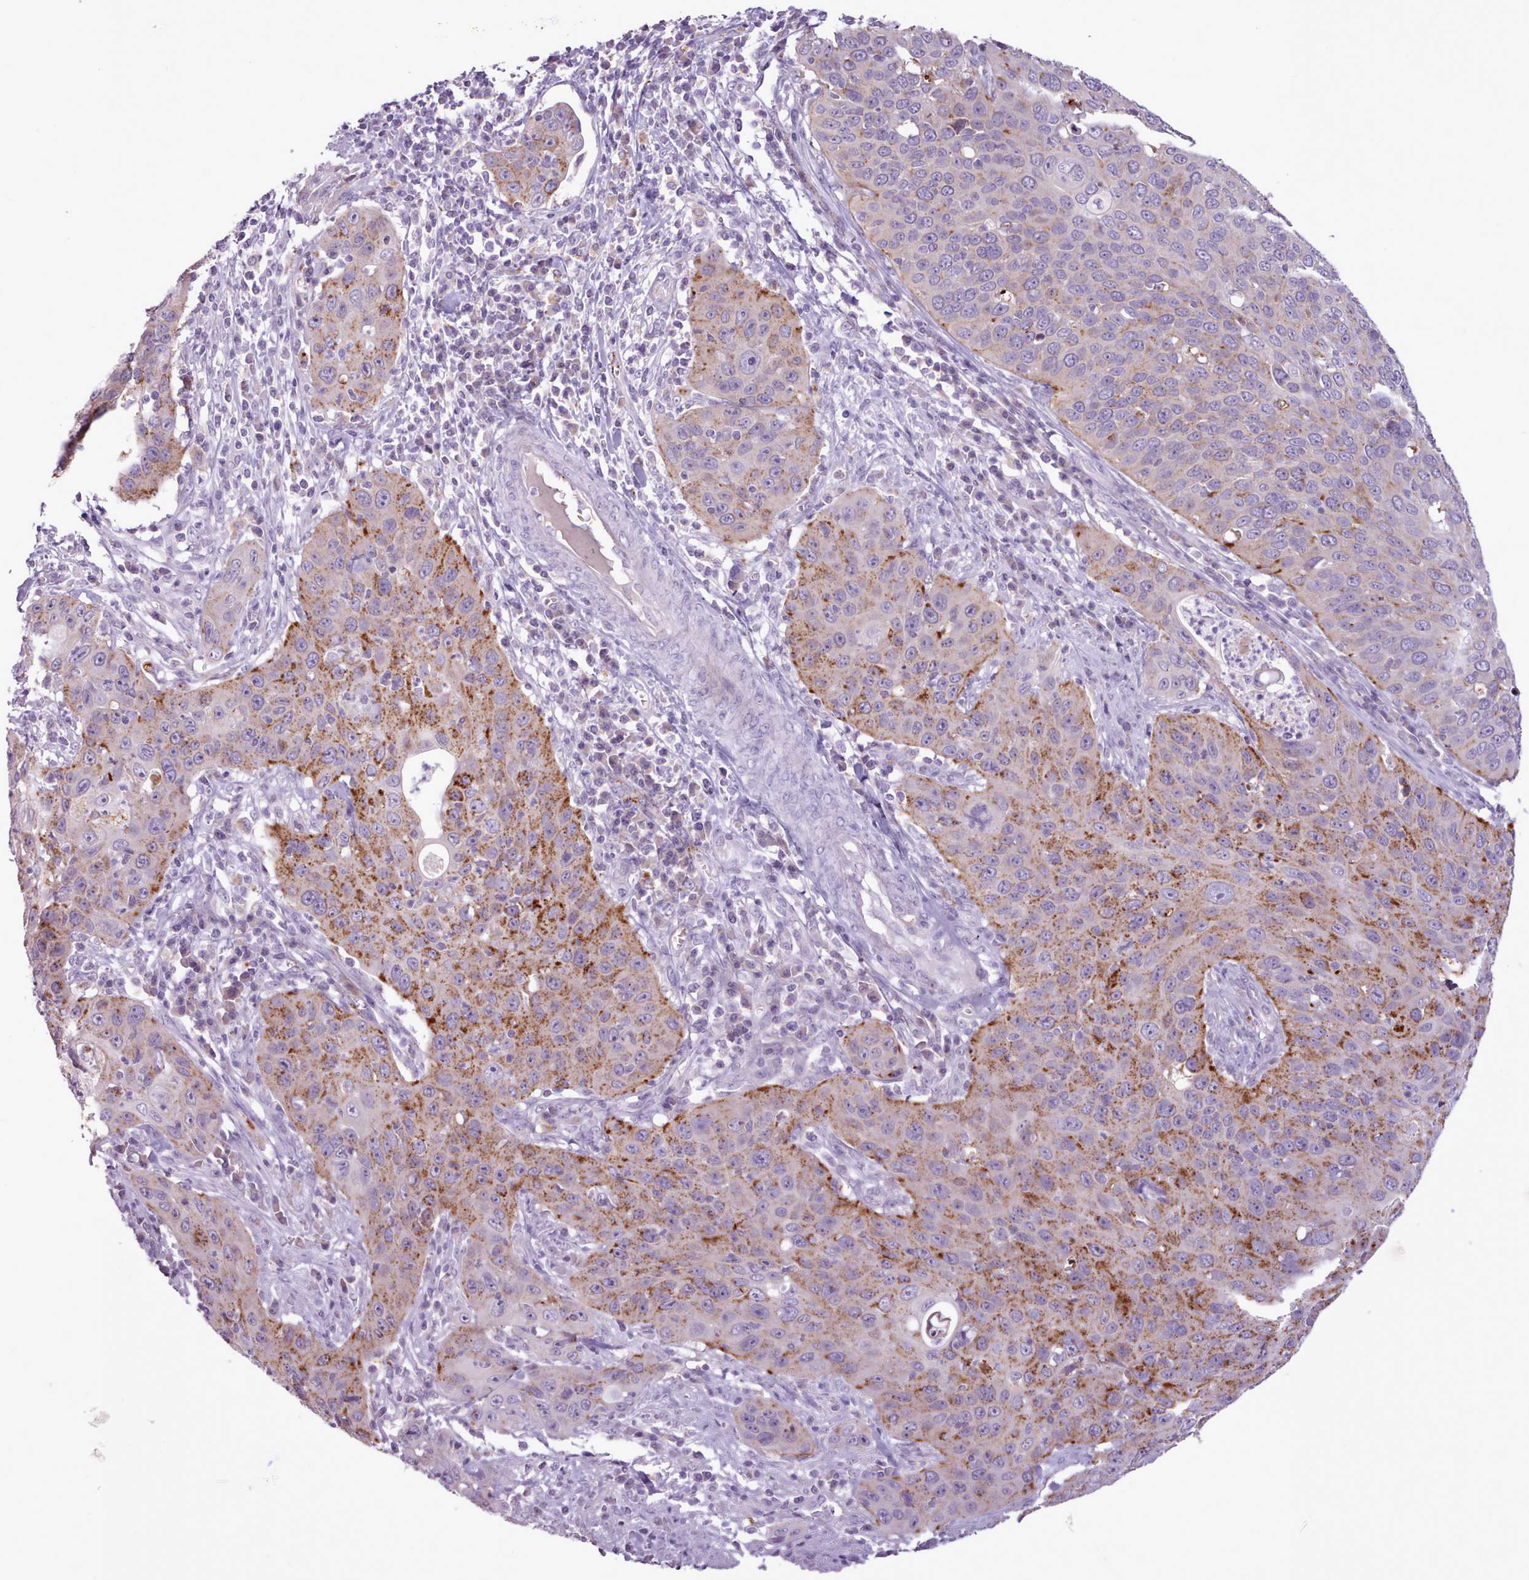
{"staining": {"intensity": "moderate", "quantity": "<25%", "location": "cytoplasmic/membranous"}, "tissue": "cervical cancer", "cell_type": "Tumor cells", "image_type": "cancer", "snomed": [{"axis": "morphology", "description": "Squamous cell carcinoma, NOS"}, {"axis": "topography", "description": "Cervix"}], "caption": "Protein positivity by immunohistochemistry (IHC) exhibits moderate cytoplasmic/membranous expression in about <25% of tumor cells in cervical cancer (squamous cell carcinoma). The staining was performed using DAB (3,3'-diaminobenzidine), with brown indicating positive protein expression. Nuclei are stained blue with hematoxylin.", "gene": "ATRAID", "patient": {"sex": "female", "age": 36}}